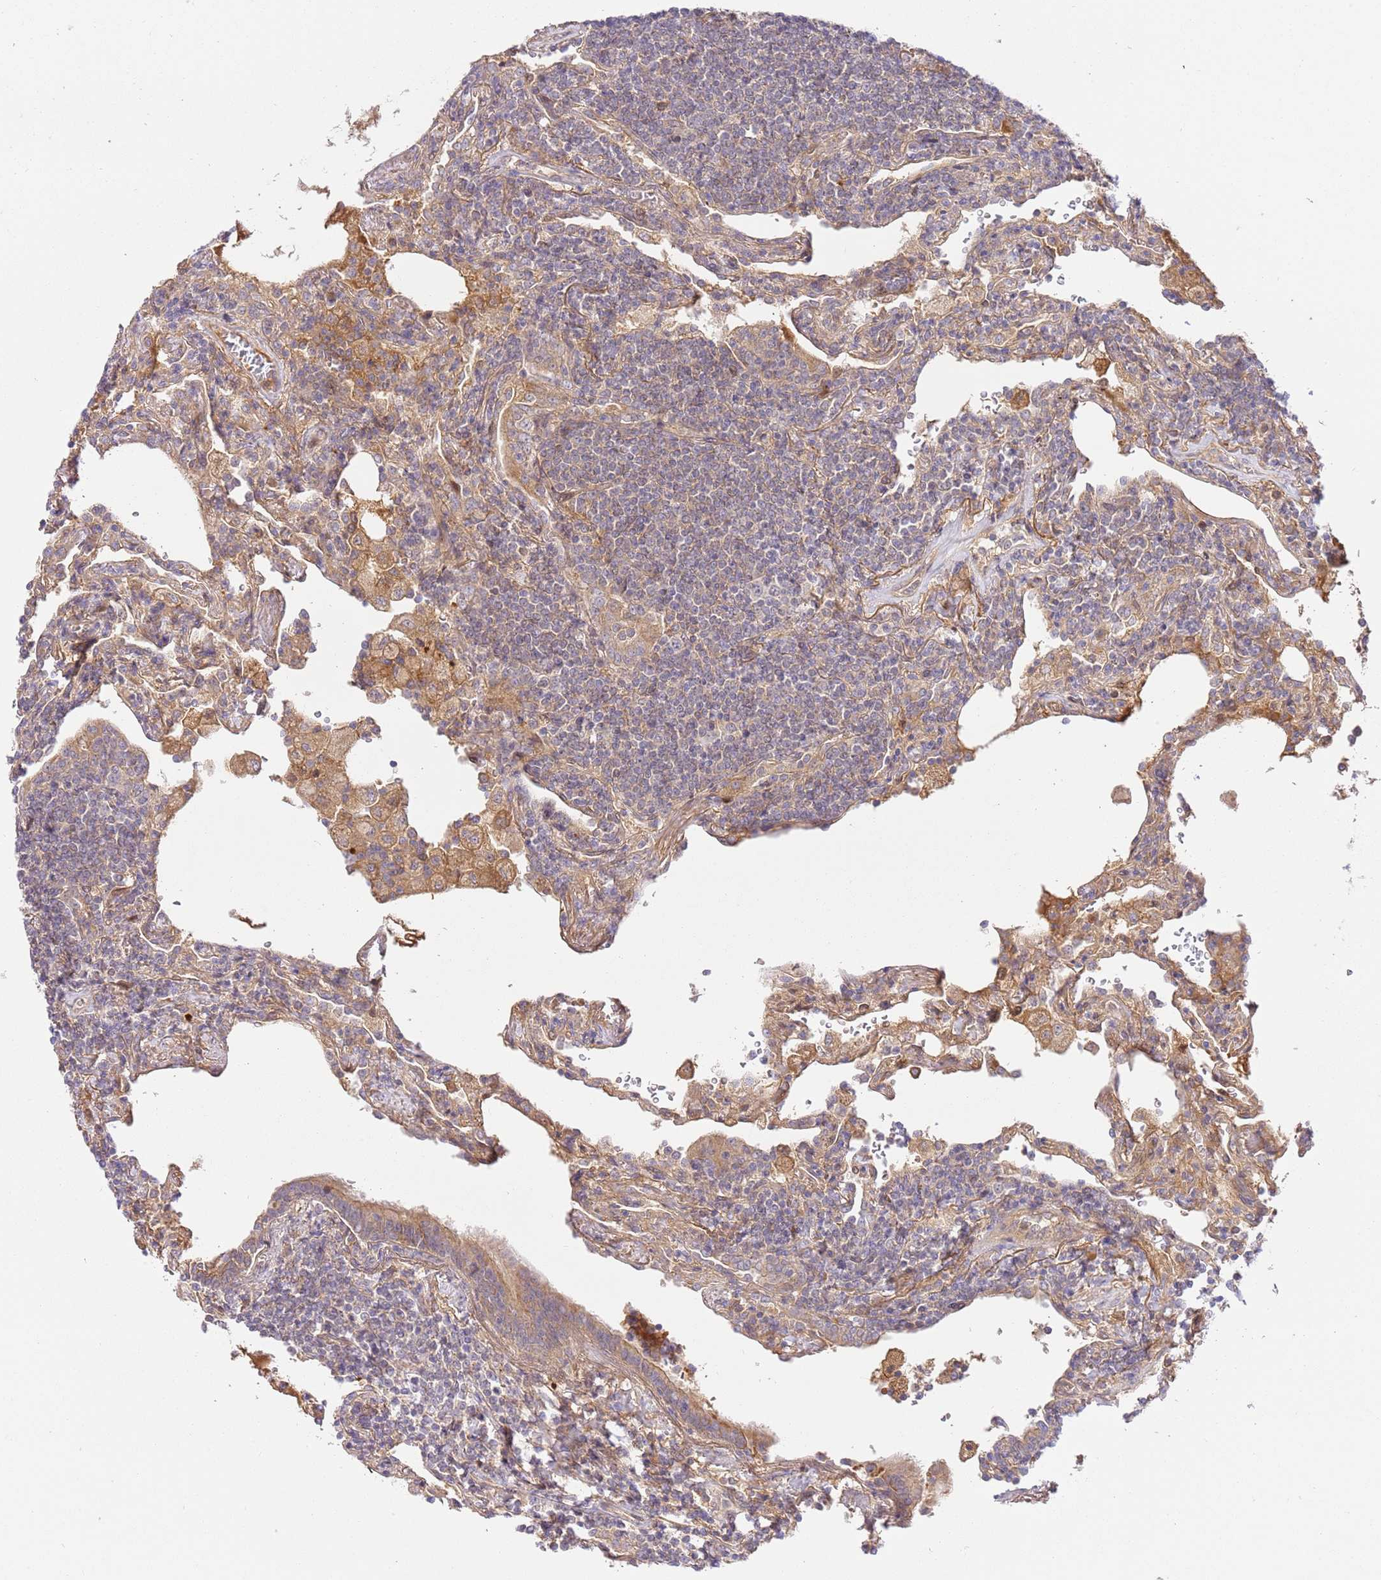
{"staining": {"intensity": "weak", "quantity": "<25%", "location": "cytoplasmic/membranous"}, "tissue": "lymphoma", "cell_type": "Tumor cells", "image_type": "cancer", "snomed": [{"axis": "morphology", "description": "Malignant lymphoma, non-Hodgkin's type, Low grade"}, {"axis": "topography", "description": "Lung"}], "caption": "A high-resolution image shows immunohistochemistry (IHC) staining of lymphoma, which shows no significant positivity in tumor cells.", "gene": "C8G", "patient": {"sex": "female", "age": 71}}